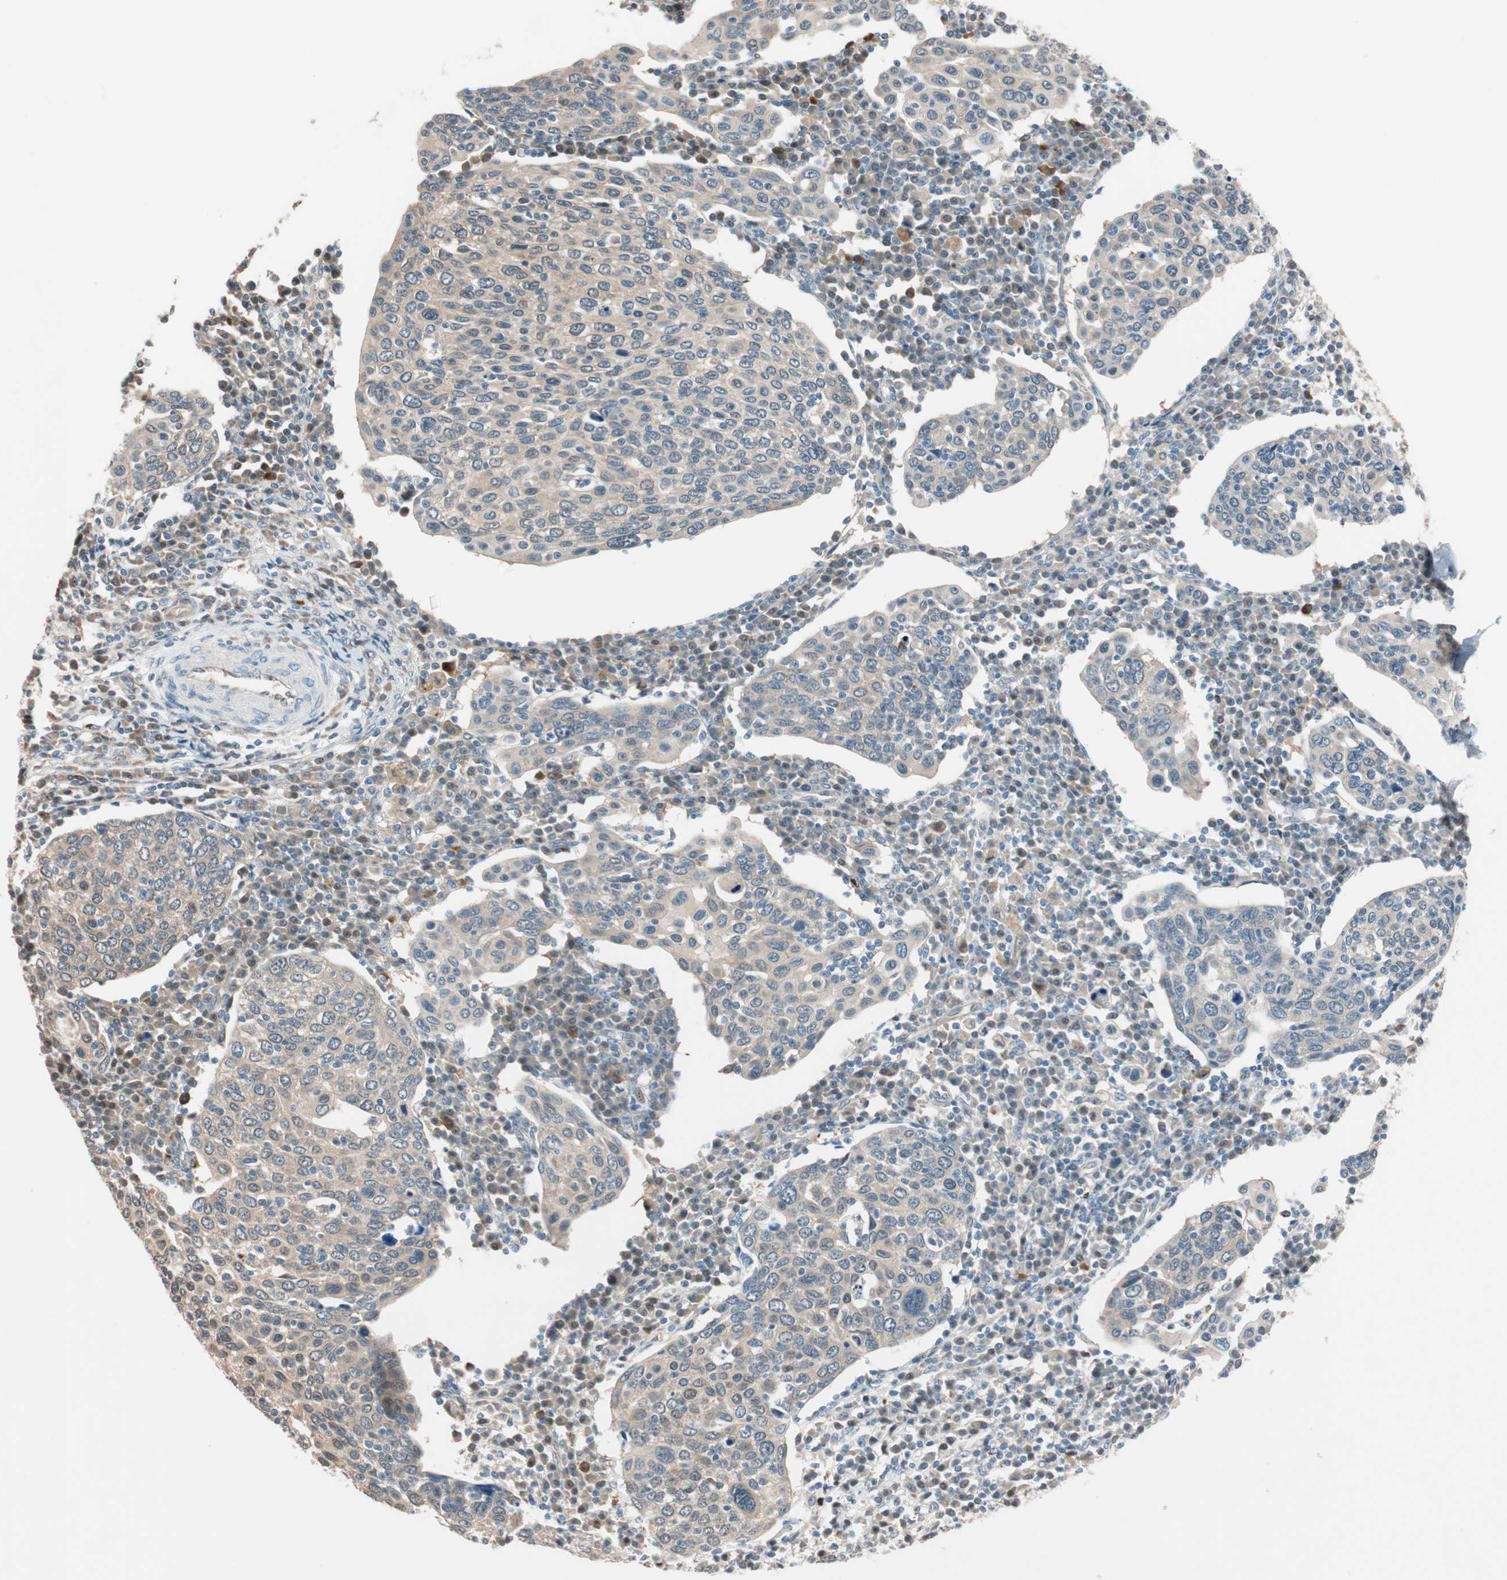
{"staining": {"intensity": "weak", "quantity": "<25%", "location": "cytoplasmic/membranous"}, "tissue": "cervical cancer", "cell_type": "Tumor cells", "image_type": "cancer", "snomed": [{"axis": "morphology", "description": "Squamous cell carcinoma, NOS"}, {"axis": "topography", "description": "Cervix"}], "caption": "The histopathology image shows no staining of tumor cells in cervical cancer. The staining is performed using DAB (3,3'-diaminobenzidine) brown chromogen with nuclei counter-stained in using hematoxylin.", "gene": "PIK3R3", "patient": {"sex": "female", "age": 40}}